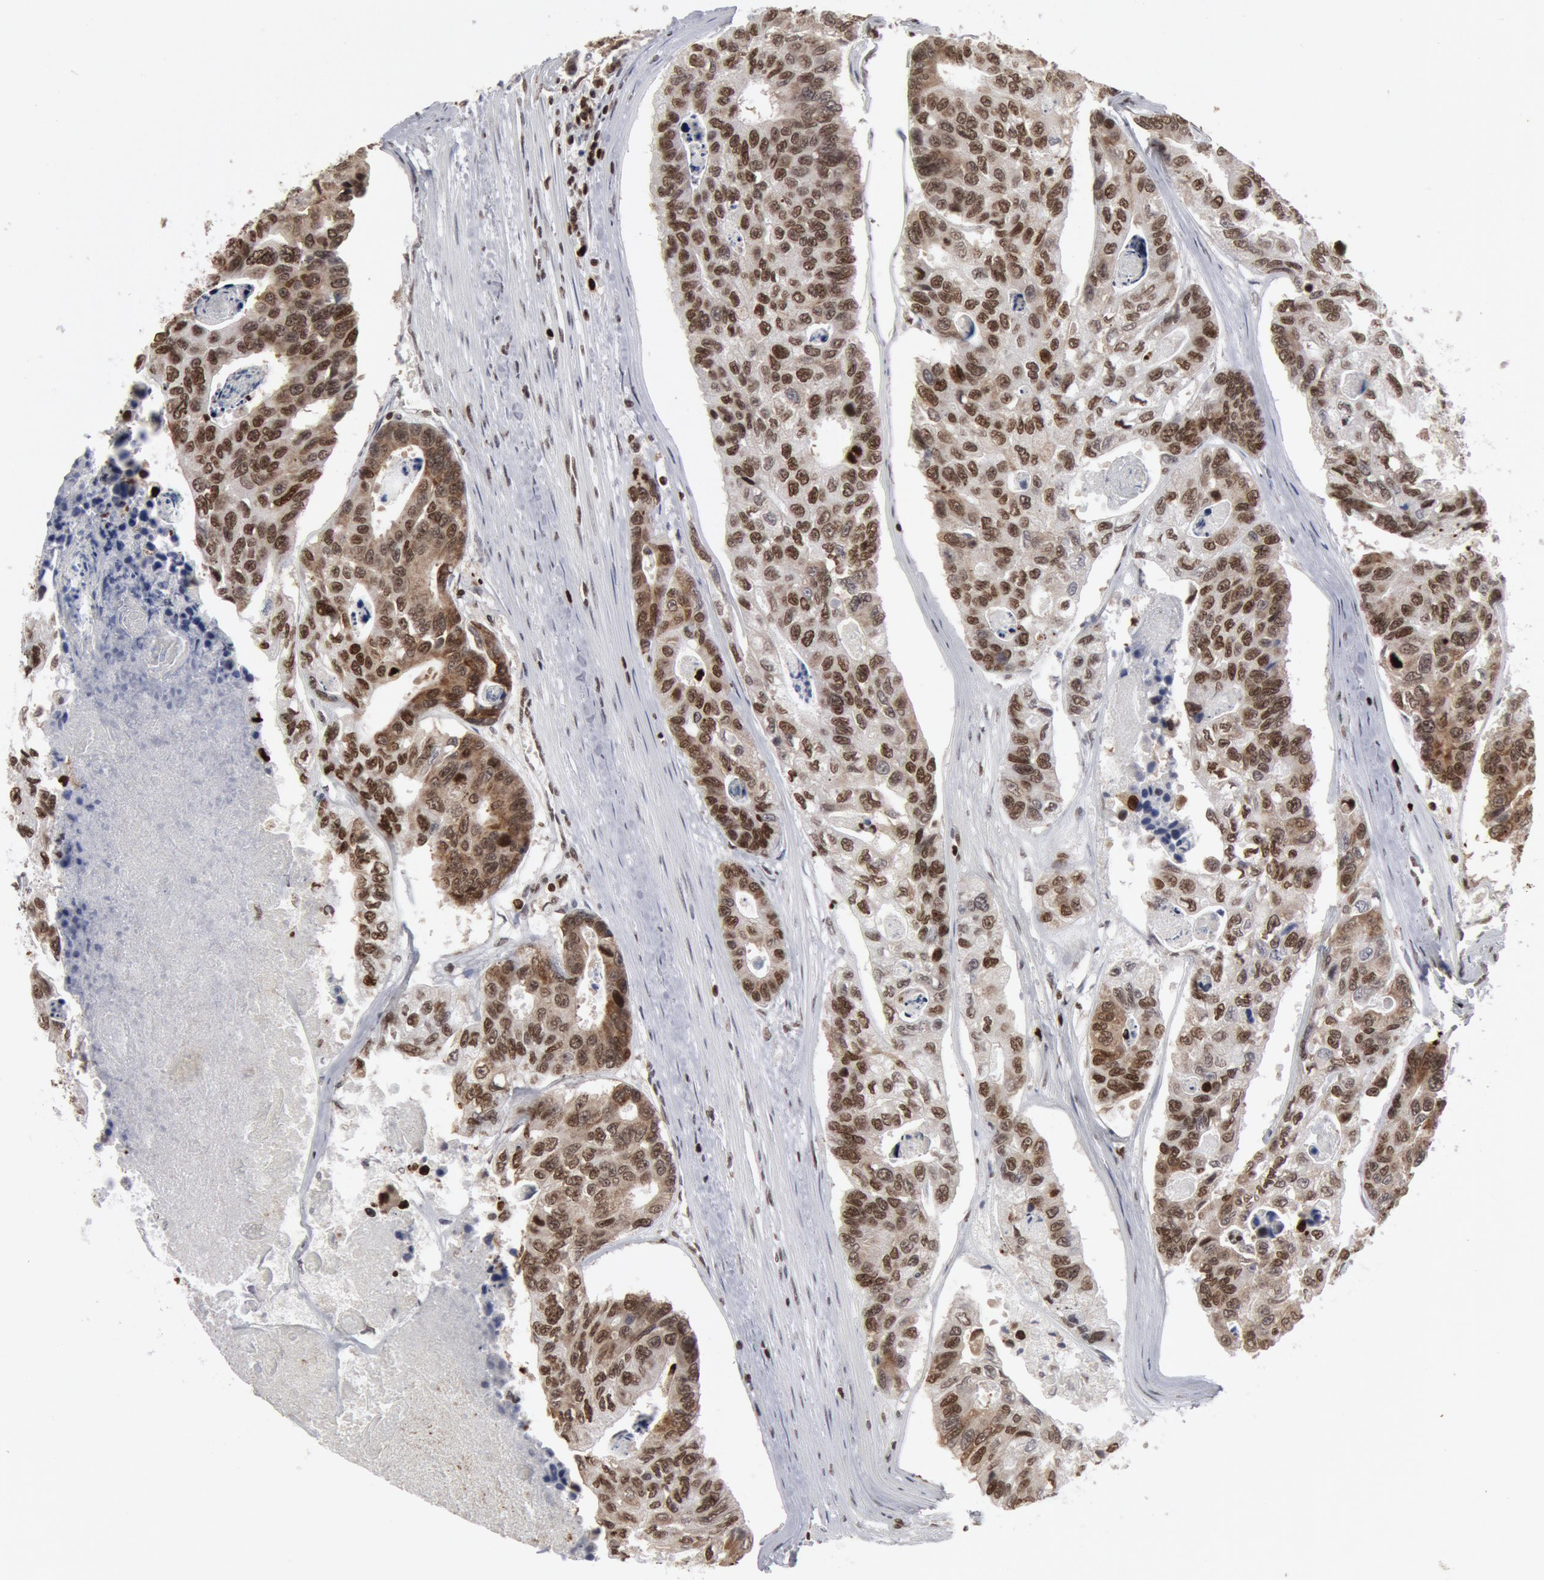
{"staining": {"intensity": "strong", "quantity": "25%-75%", "location": "nuclear"}, "tissue": "colorectal cancer", "cell_type": "Tumor cells", "image_type": "cancer", "snomed": [{"axis": "morphology", "description": "Adenocarcinoma, NOS"}, {"axis": "topography", "description": "Colon"}], "caption": "Protein staining of colorectal cancer tissue displays strong nuclear positivity in approximately 25%-75% of tumor cells.", "gene": "SUB1", "patient": {"sex": "female", "age": 86}}